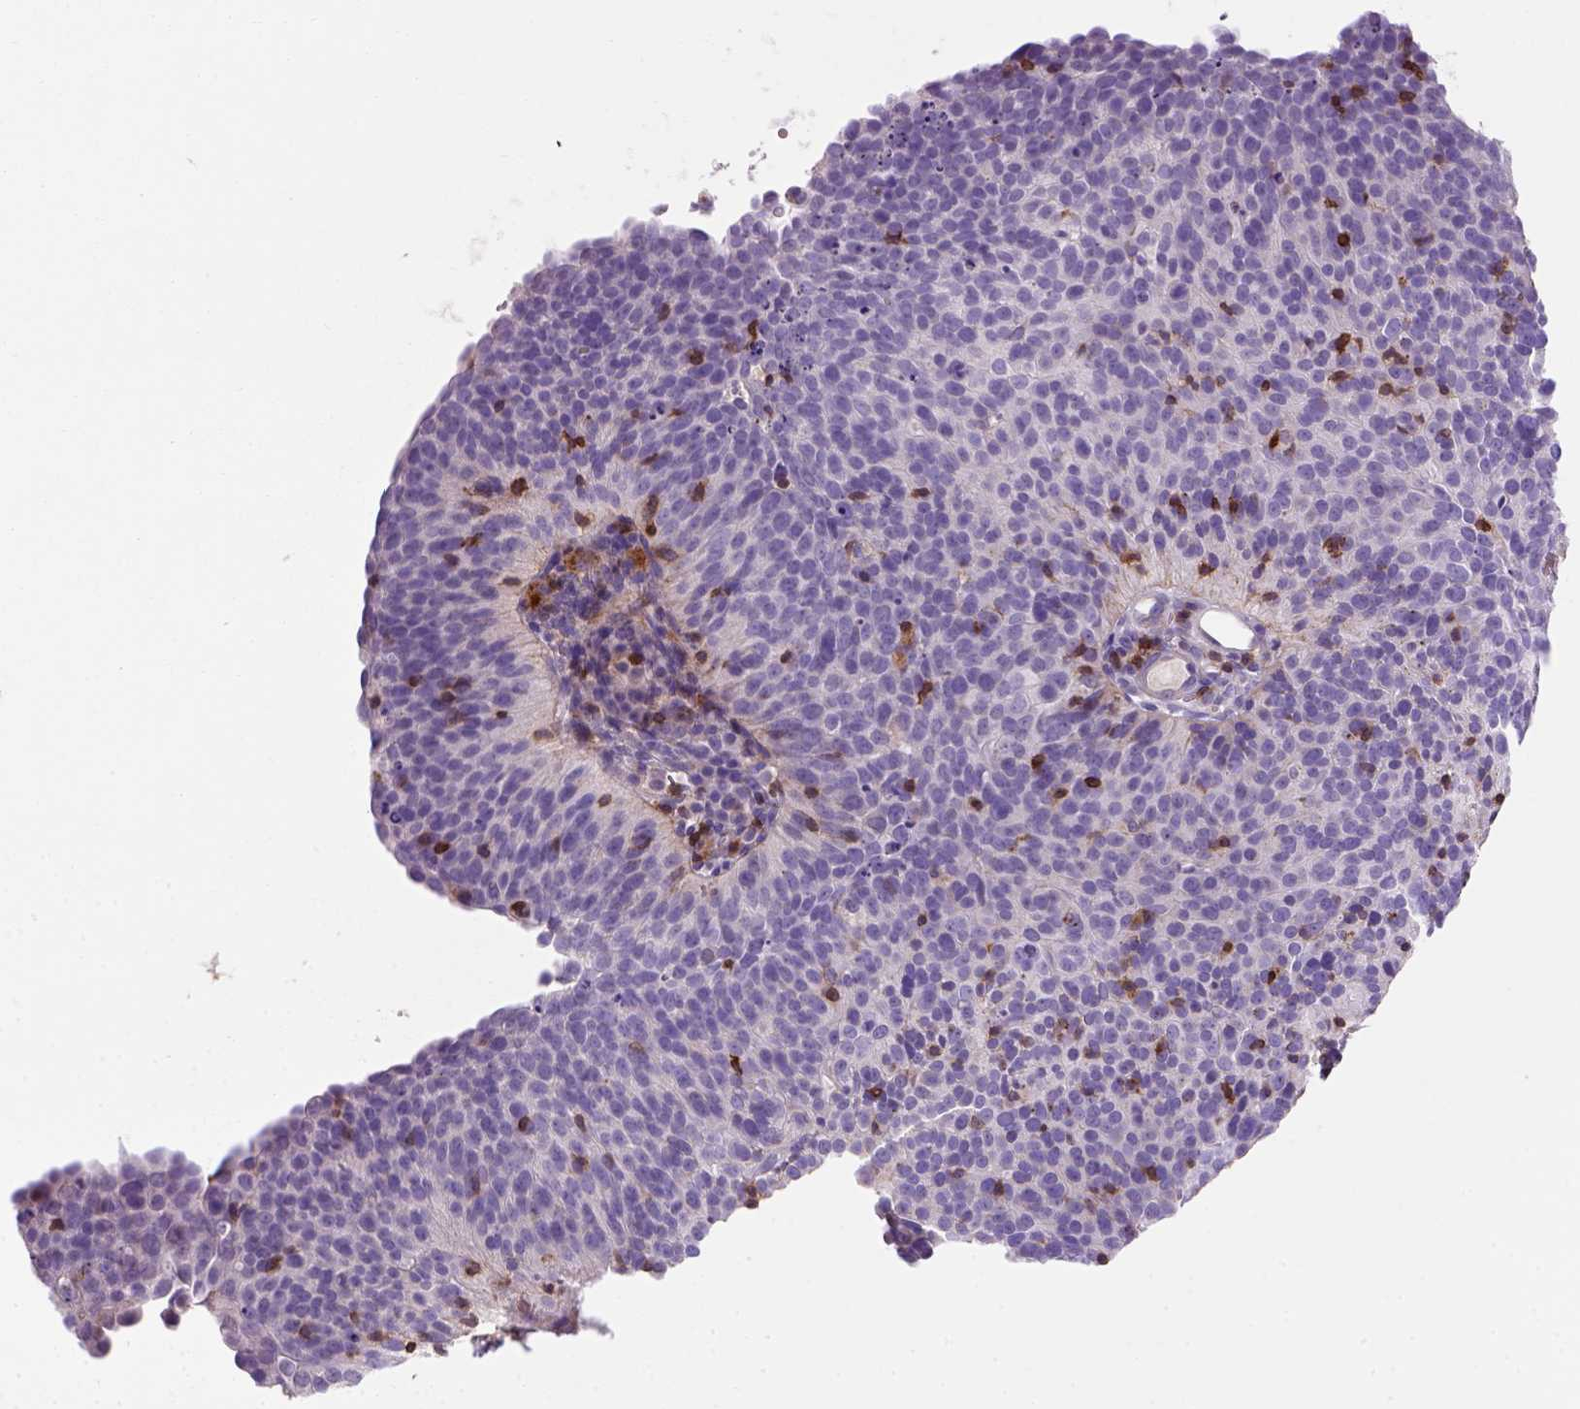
{"staining": {"intensity": "negative", "quantity": "none", "location": "none"}, "tissue": "cervical cancer", "cell_type": "Tumor cells", "image_type": "cancer", "snomed": [{"axis": "morphology", "description": "Squamous cell carcinoma, NOS"}, {"axis": "topography", "description": "Cervix"}], "caption": "Tumor cells show no significant protein staining in cervical squamous cell carcinoma.", "gene": "CD3E", "patient": {"sex": "female", "age": 39}}